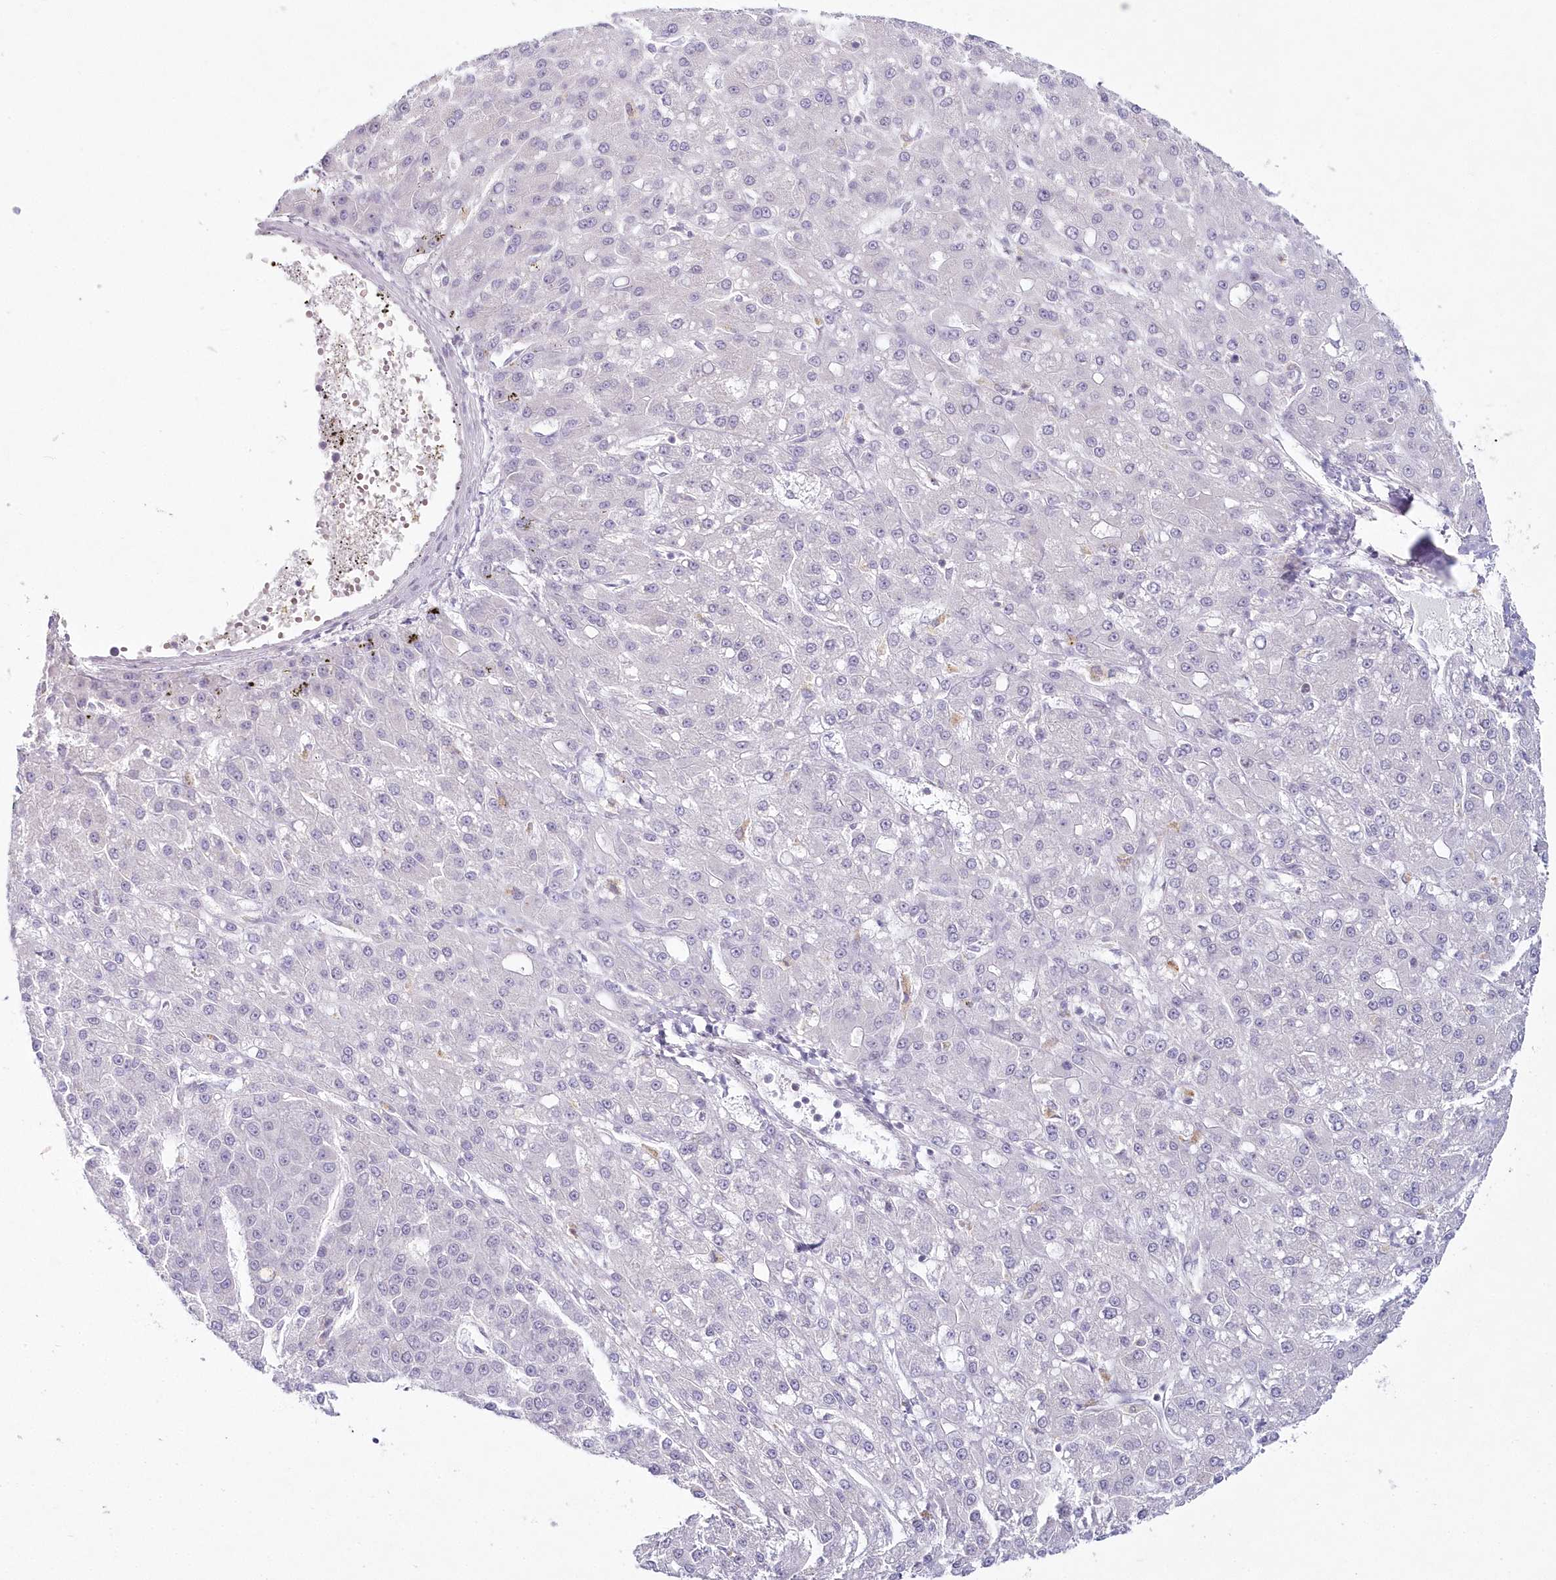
{"staining": {"intensity": "negative", "quantity": "none", "location": "none"}, "tissue": "liver cancer", "cell_type": "Tumor cells", "image_type": "cancer", "snomed": [{"axis": "morphology", "description": "Carcinoma, Hepatocellular, NOS"}, {"axis": "topography", "description": "Liver"}], "caption": "Immunohistochemical staining of human hepatocellular carcinoma (liver) exhibits no significant staining in tumor cells.", "gene": "HYCC2", "patient": {"sex": "male", "age": 67}}